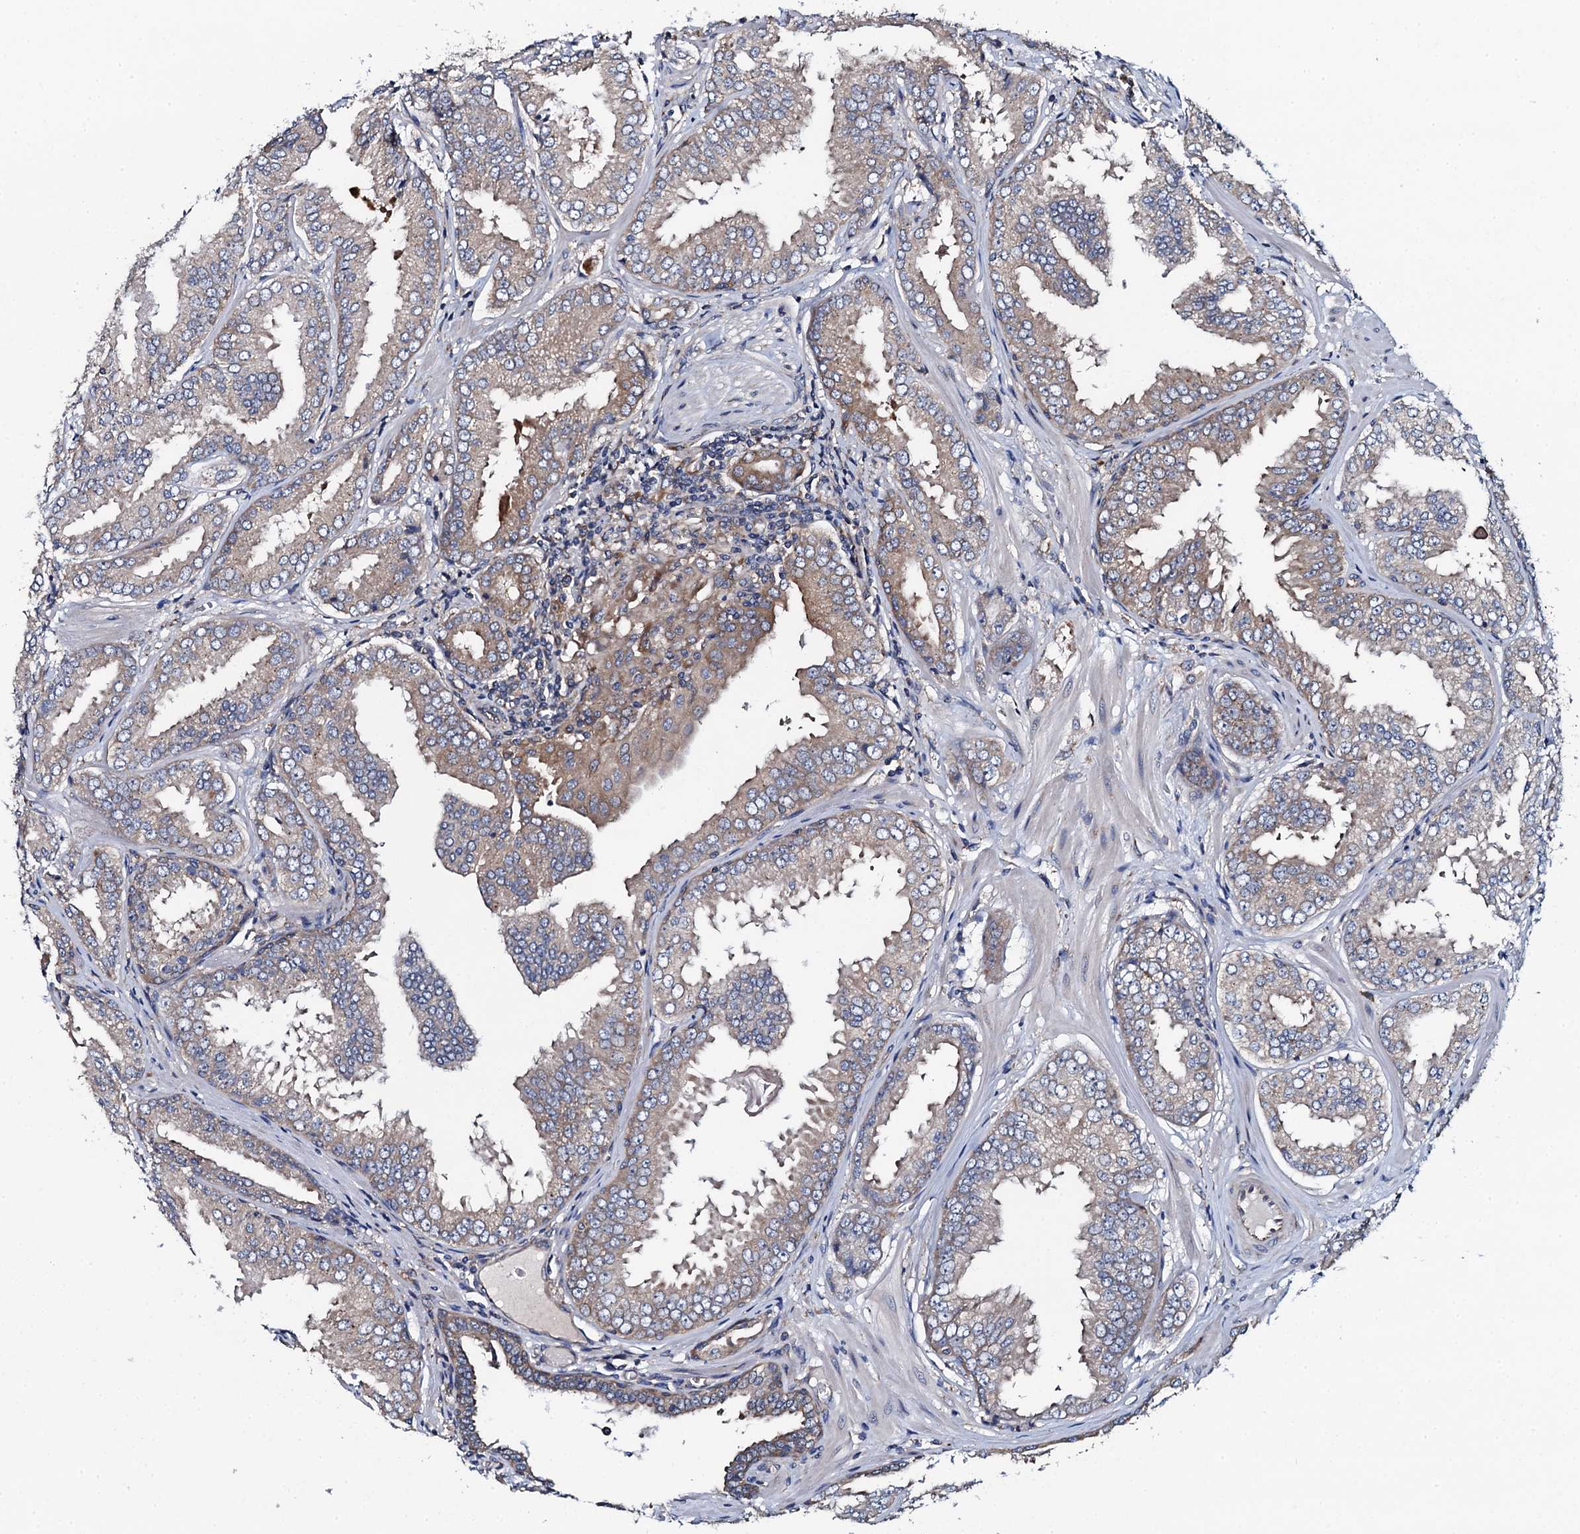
{"staining": {"intensity": "moderate", "quantity": "<25%", "location": "cytoplasmic/membranous"}, "tissue": "prostate cancer", "cell_type": "Tumor cells", "image_type": "cancer", "snomed": [{"axis": "morphology", "description": "Adenocarcinoma, Low grade"}, {"axis": "topography", "description": "Prostate"}], "caption": "About <25% of tumor cells in human prostate cancer demonstrate moderate cytoplasmic/membranous protein positivity as visualized by brown immunohistochemical staining.", "gene": "ADCY9", "patient": {"sex": "male", "age": 67}}